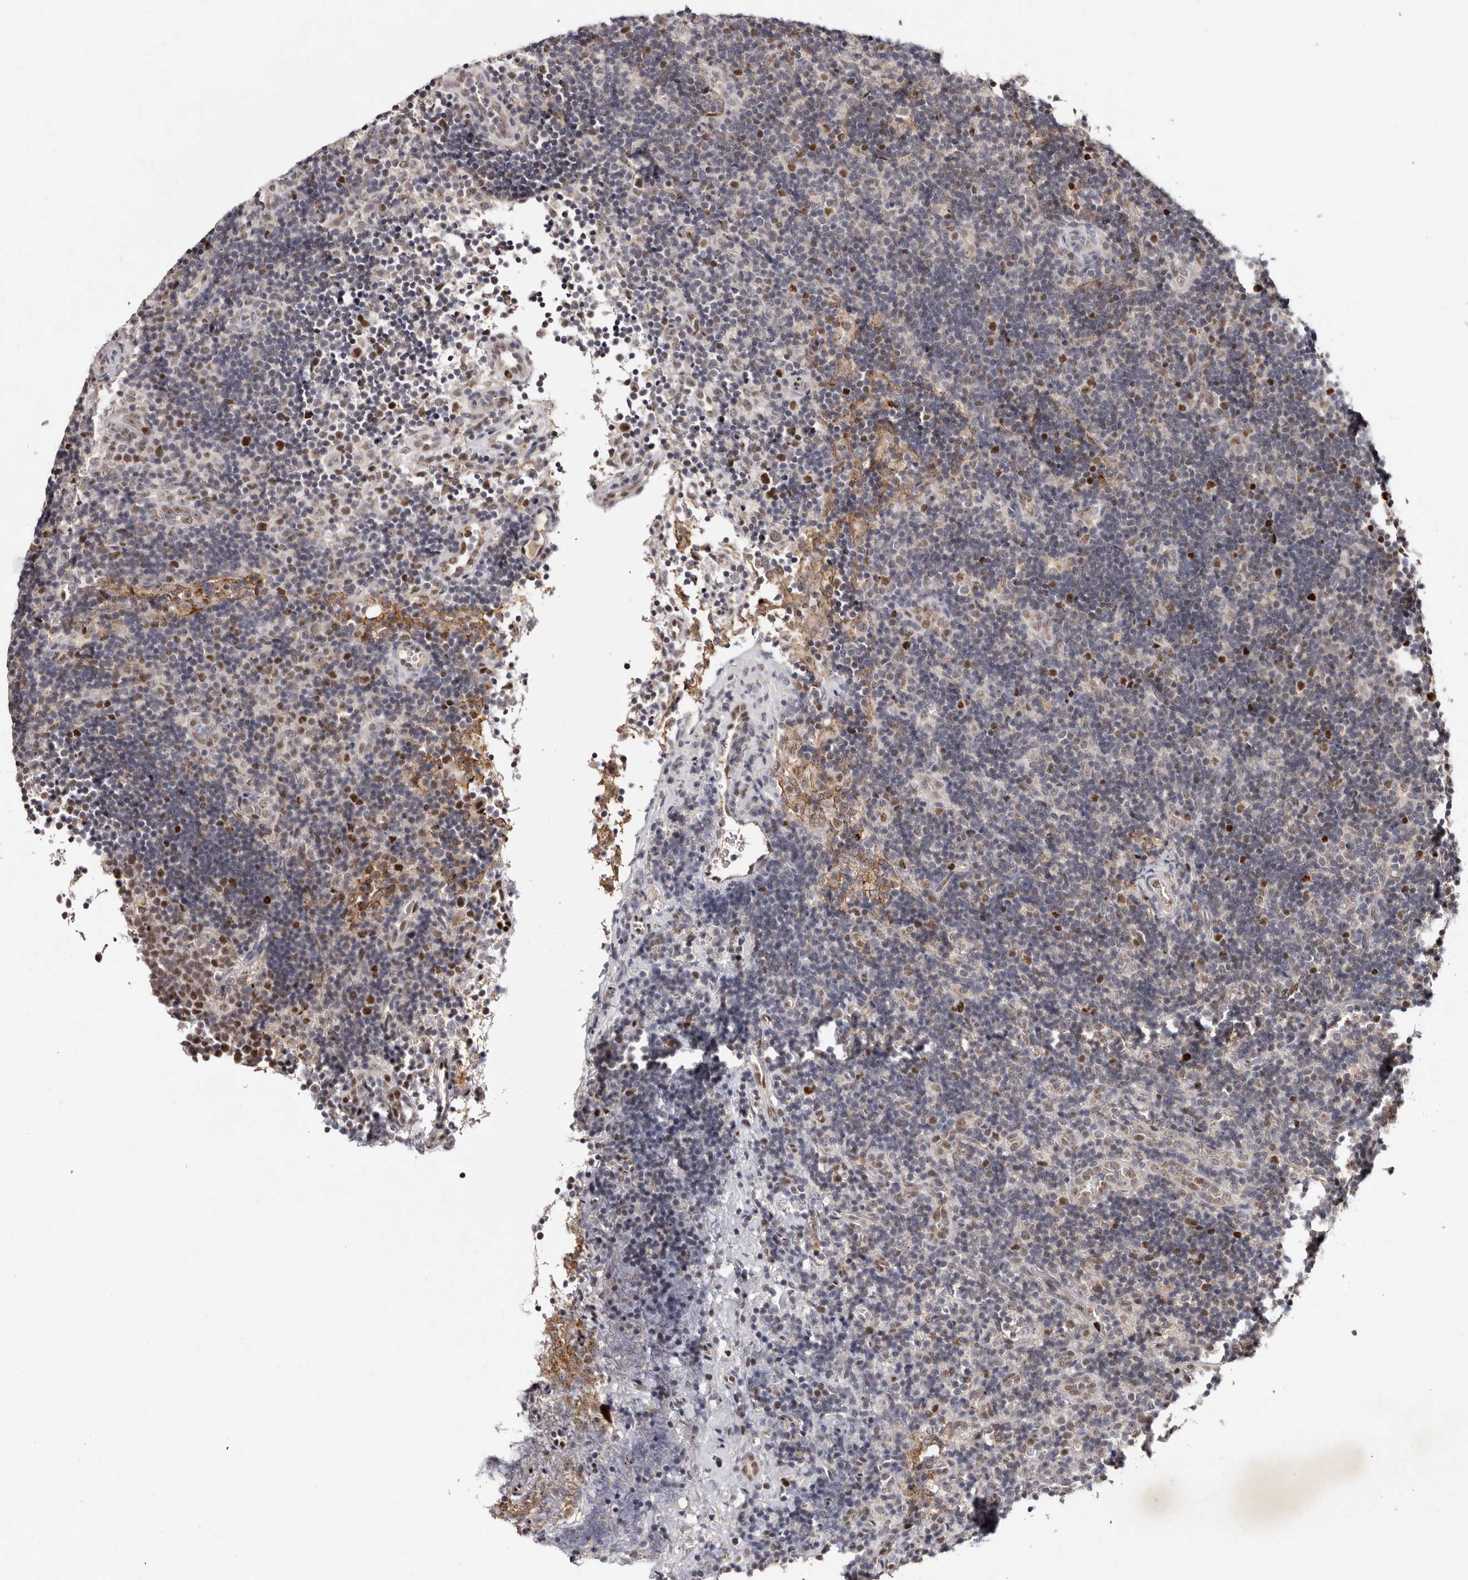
{"staining": {"intensity": "moderate", "quantity": "25%-75%", "location": "nuclear"}, "tissue": "lymph node", "cell_type": "Germinal center cells", "image_type": "normal", "snomed": [{"axis": "morphology", "description": "Normal tissue, NOS"}, {"axis": "topography", "description": "Lymph node"}], "caption": "DAB (3,3'-diaminobenzidine) immunohistochemical staining of normal human lymph node shows moderate nuclear protein positivity in about 25%-75% of germinal center cells. The staining is performed using DAB brown chromogen to label protein expression. The nuclei are counter-stained blue using hematoxylin.", "gene": "KLF7", "patient": {"sex": "female", "age": 22}}